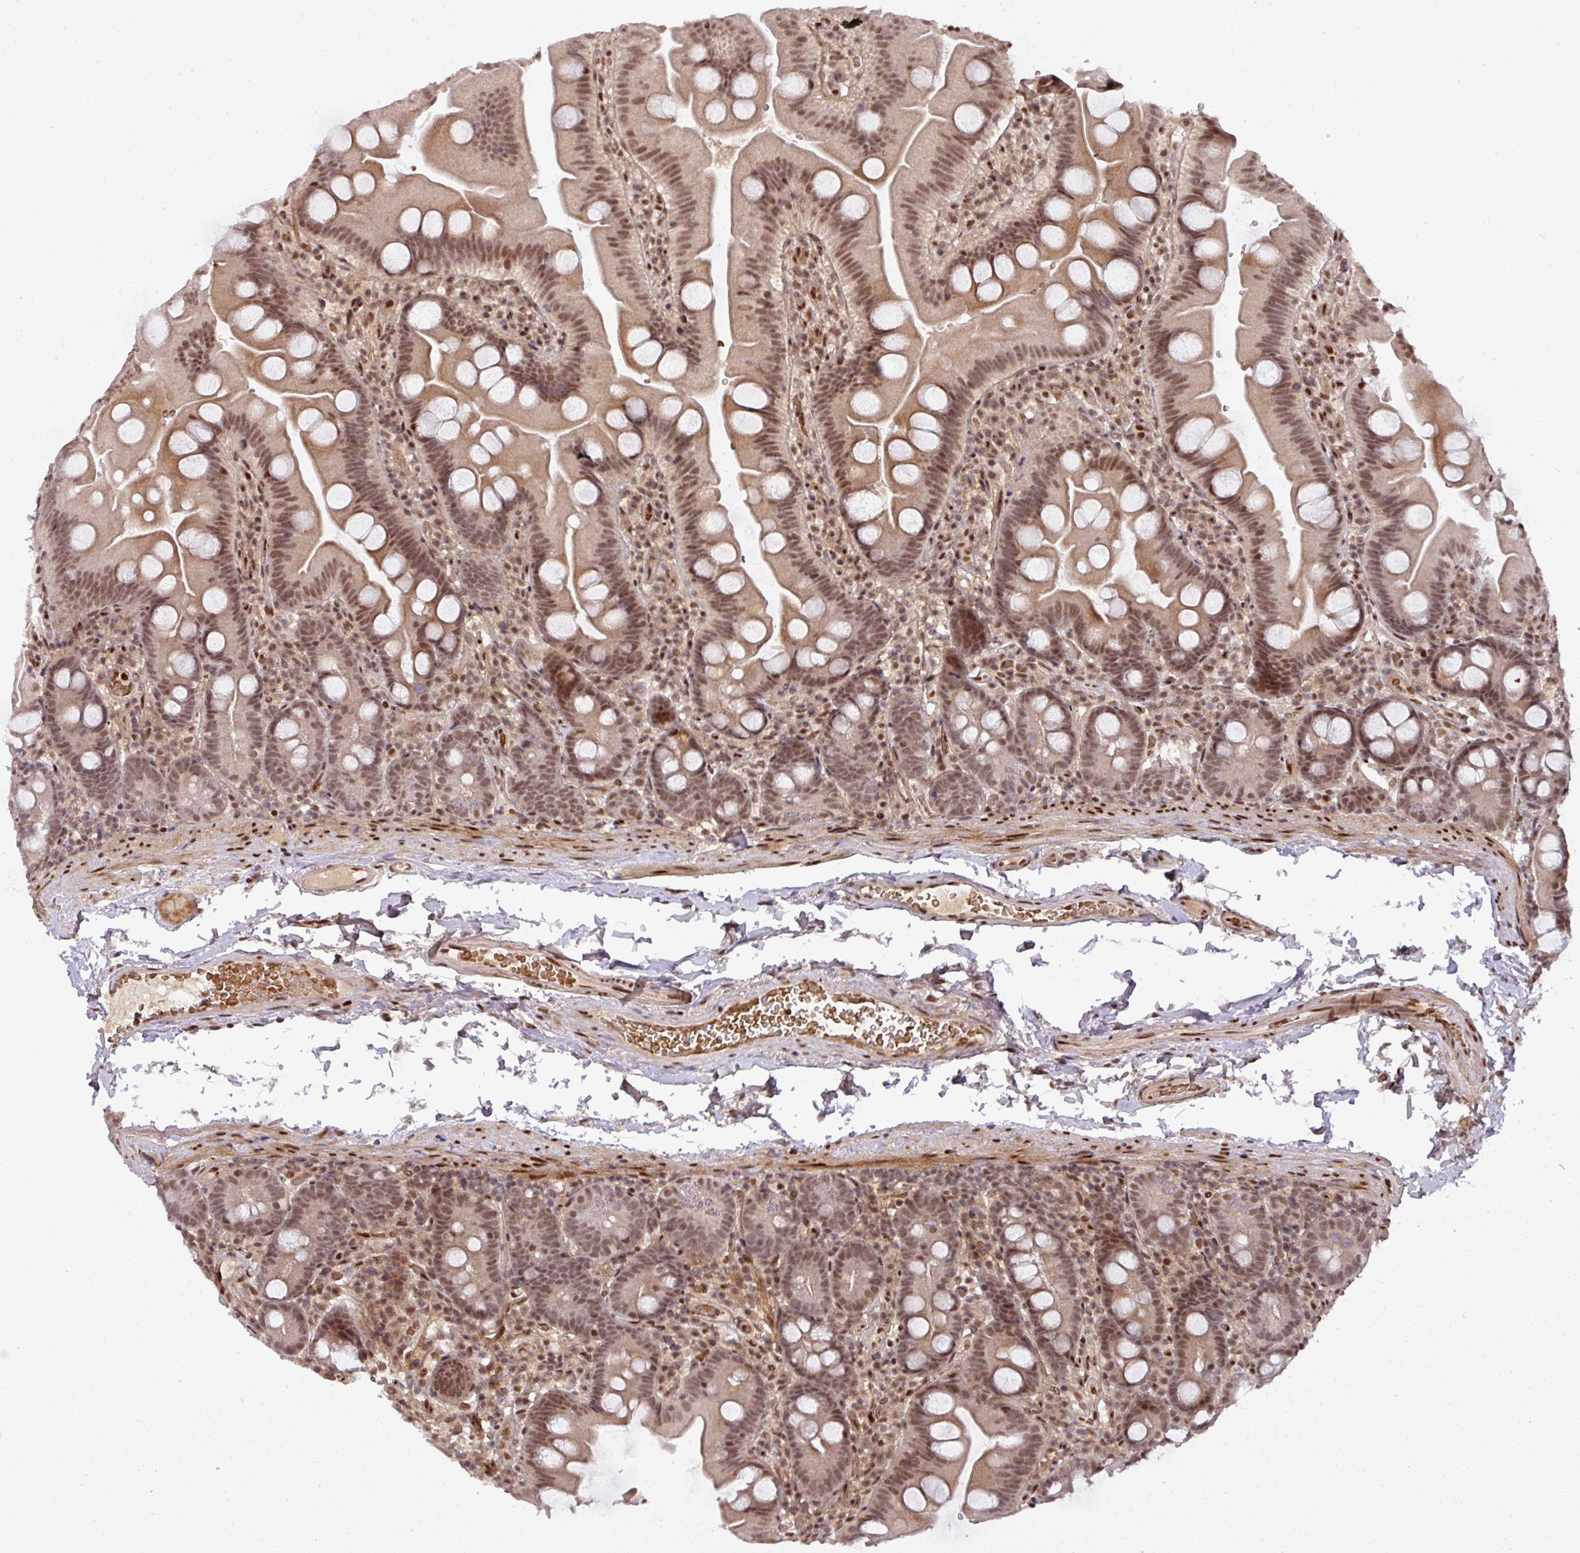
{"staining": {"intensity": "moderate", "quantity": ">75%", "location": "cytoplasmic/membranous,nuclear"}, "tissue": "small intestine", "cell_type": "Glandular cells", "image_type": "normal", "snomed": [{"axis": "morphology", "description": "Normal tissue, NOS"}, {"axis": "topography", "description": "Small intestine"}], "caption": "Protein staining of normal small intestine reveals moderate cytoplasmic/membranous,nuclear positivity in about >75% of glandular cells.", "gene": "CIC", "patient": {"sex": "female", "age": 68}}